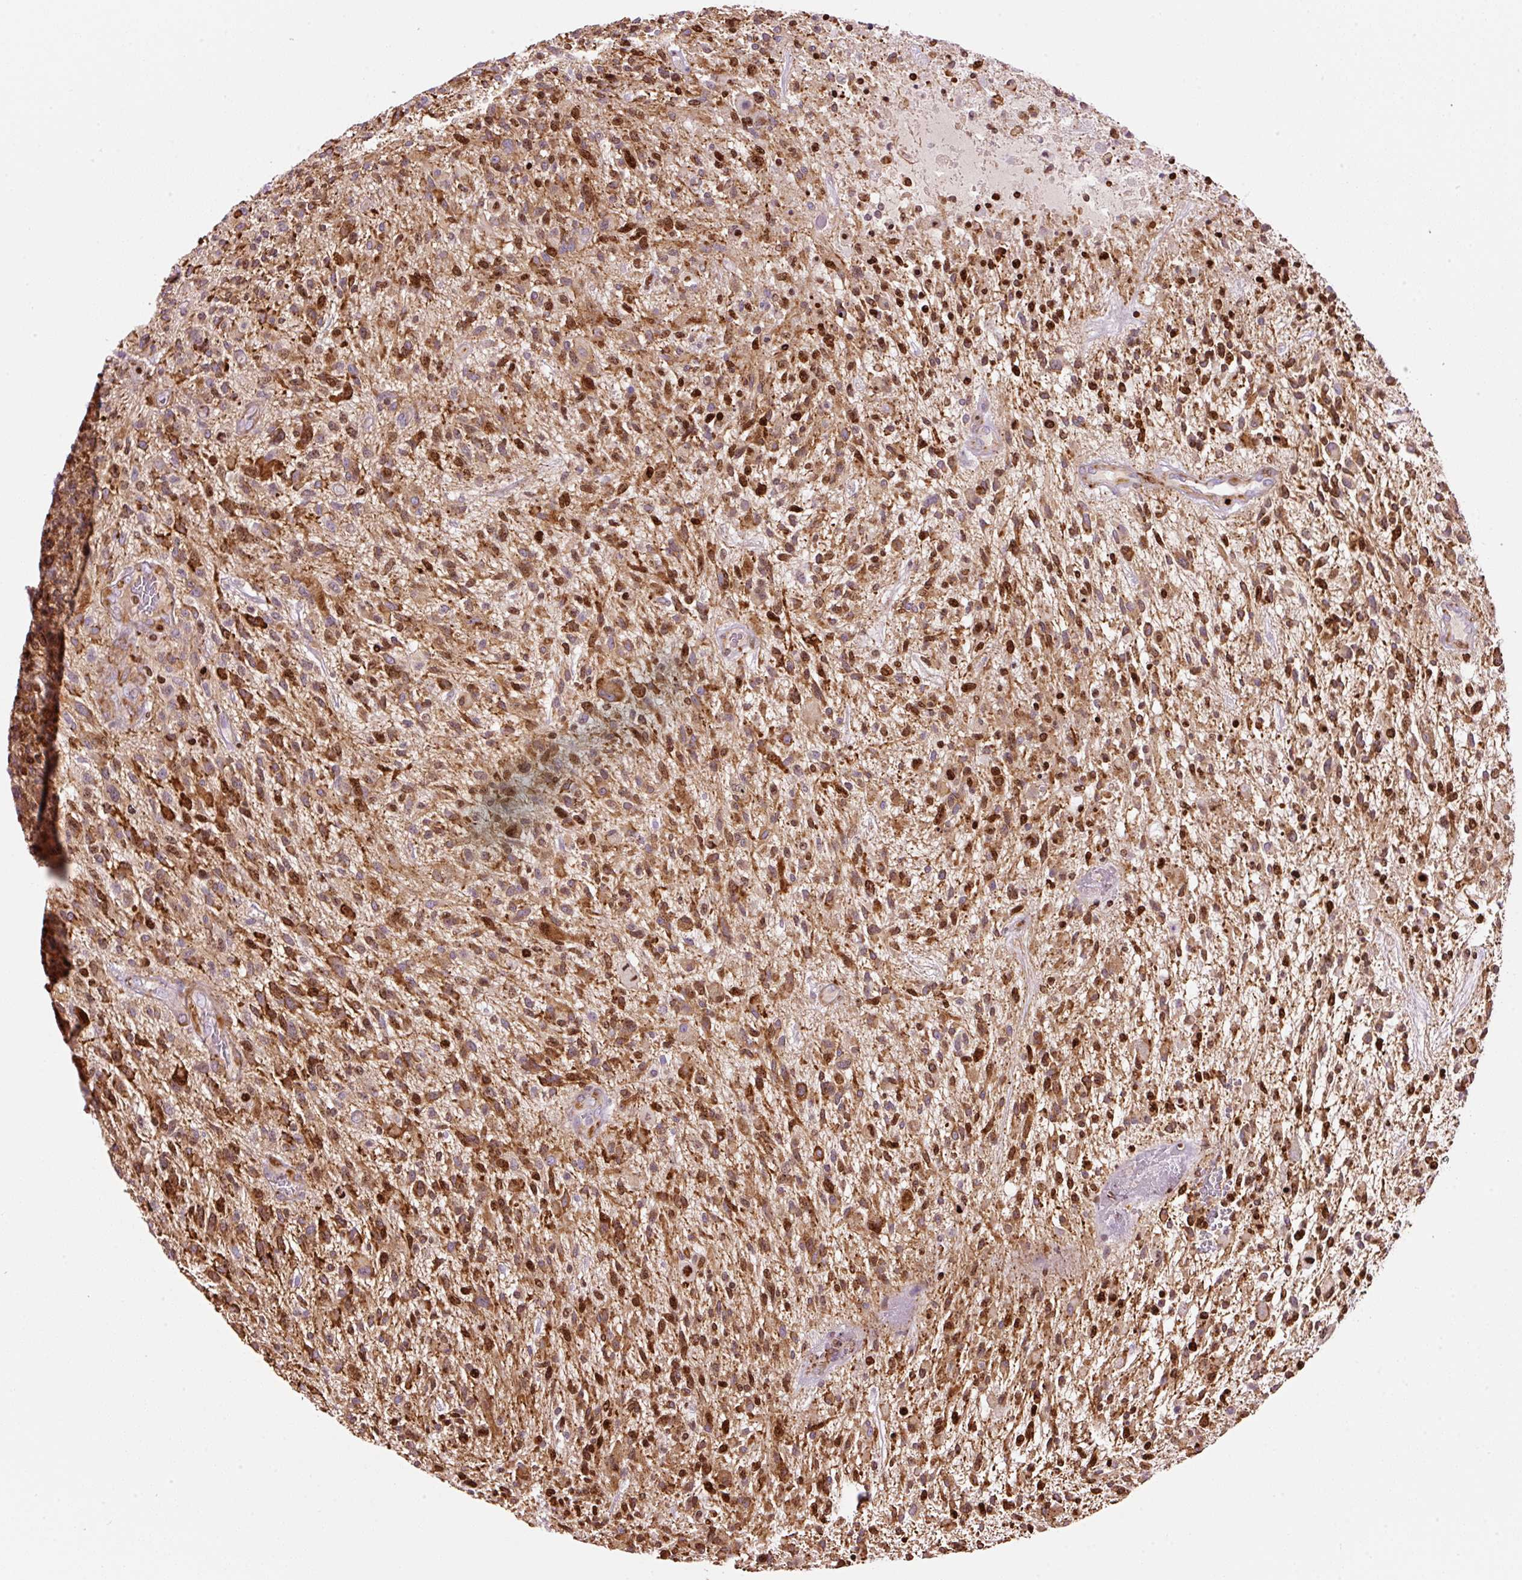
{"staining": {"intensity": "strong", "quantity": ">75%", "location": "cytoplasmic/membranous,nuclear"}, "tissue": "glioma", "cell_type": "Tumor cells", "image_type": "cancer", "snomed": [{"axis": "morphology", "description": "Glioma, malignant, High grade"}, {"axis": "topography", "description": "Brain"}], "caption": "Protein expression analysis of human glioma reveals strong cytoplasmic/membranous and nuclear expression in about >75% of tumor cells. The staining was performed using DAB to visualize the protein expression in brown, while the nuclei were stained in blue with hematoxylin (Magnification: 20x).", "gene": "TMEM8B", "patient": {"sex": "male", "age": 47}}